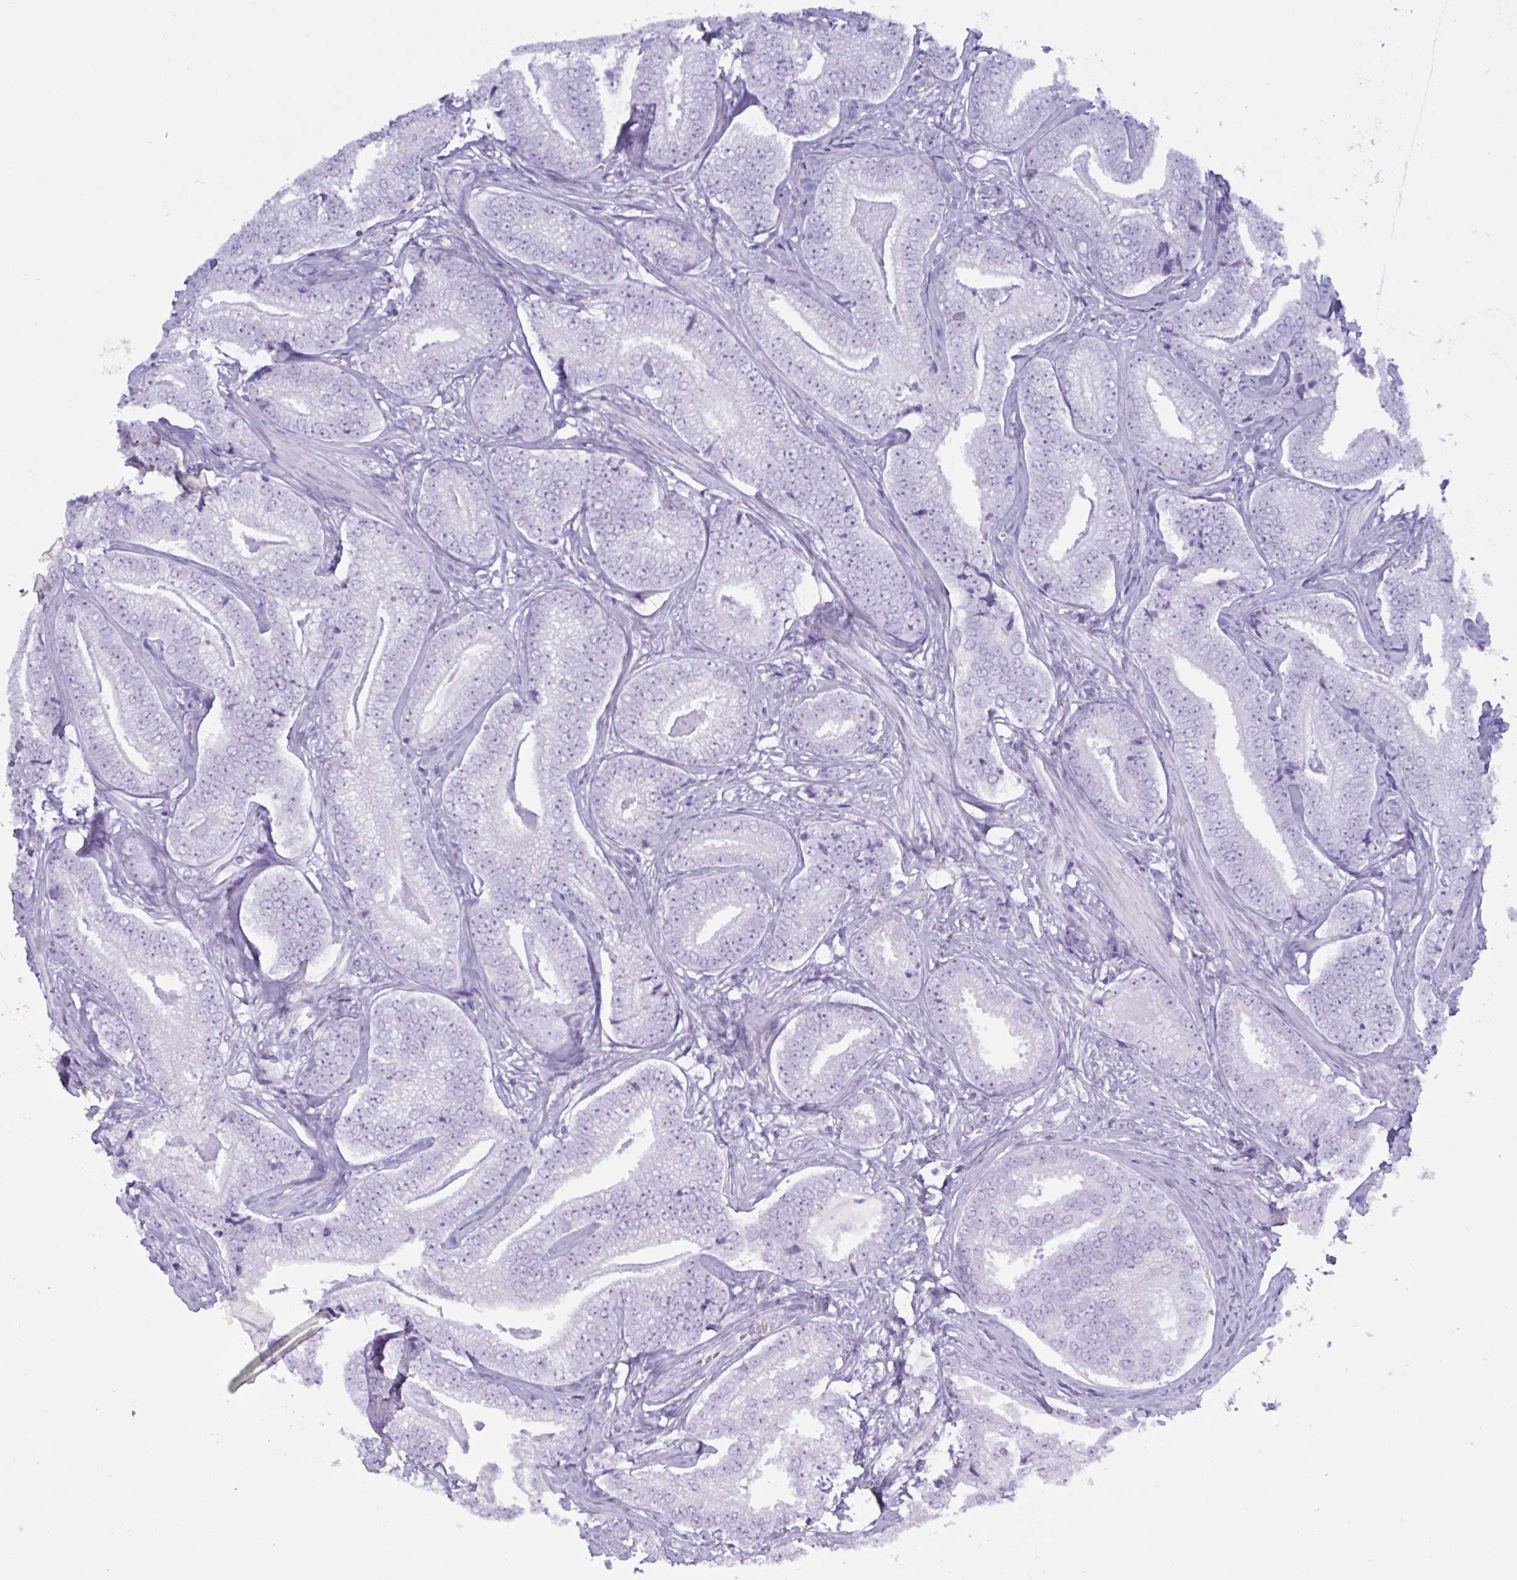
{"staining": {"intensity": "negative", "quantity": "none", "location": "none"}, "tissue": "prostate cancer", "cell_type": "Tumor cells", "image_type": "cancer", "snomed": [{"axis": "morphology", "description": "Adenocarcinoma, Low grade"}, {"axis": "topography", "description": "Prostate"}], "caption": "This is an IHC photomicrograph of prostate cancer (adenocarcinoma (low-grade)). There is no positivity in tumor cells.", "gene": "MRGPRG", "patient": {"sex": "male", "age": 63}}